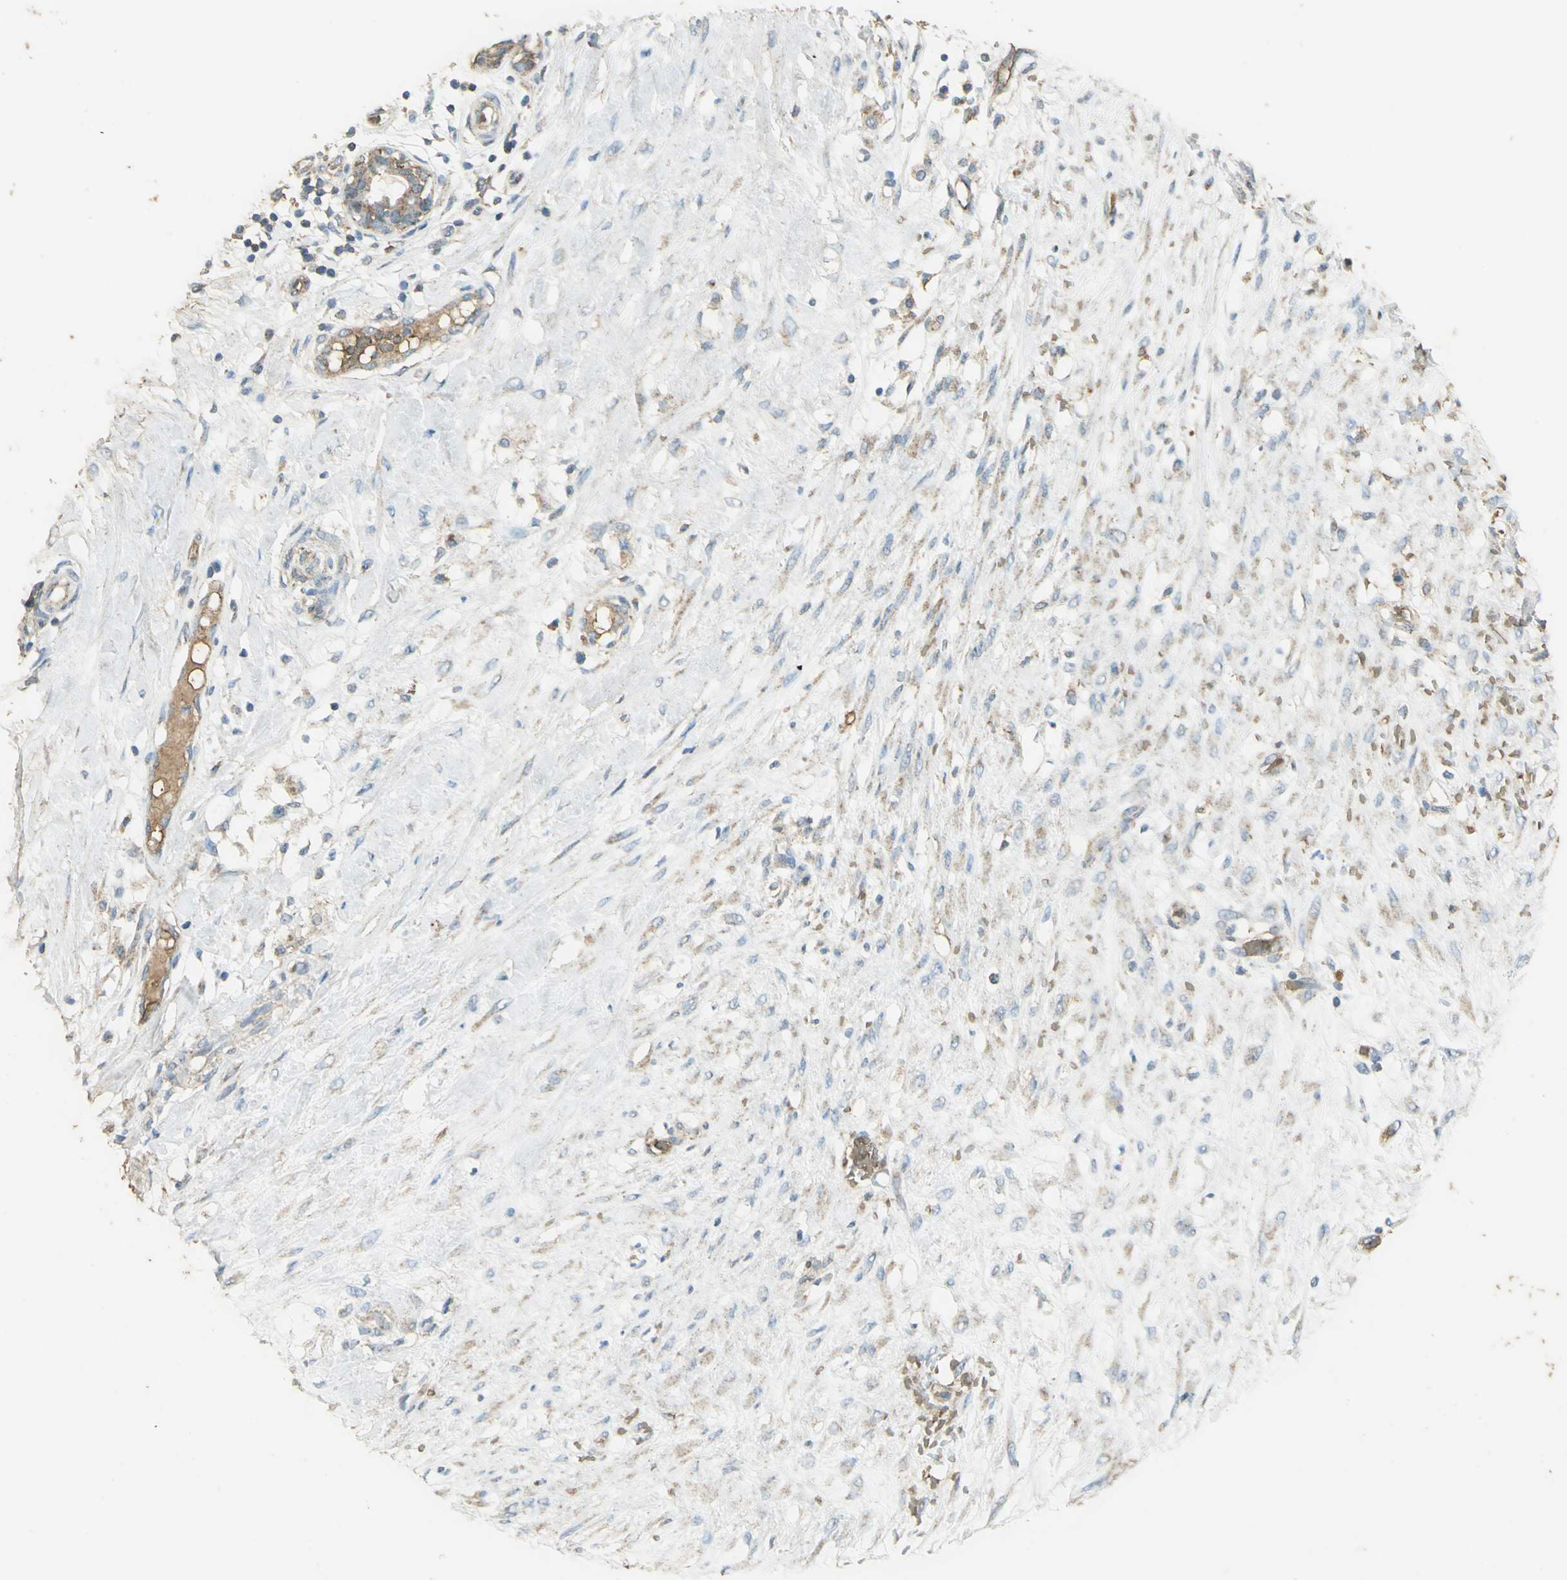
{"staining": {"intensity": "moderate", "quantity": ">75%", "location": "cytoplasmic/membranous"}, "tissue": "breast cancer", "cell_type": "Tumor cells", "image_type": "cancer", "snomed": [{"axis": "morphology", "description": "Duct carcinoma"}, {"axis": "topography", "description": "Breast"}], "caption": "Breast infiltrating ductal carcinoma stained with a brown dye shows moderate cytoplasmic/membranous positive expression in approximately >75% of tumor cells.", "gene": "TRAPPC2", "patient": {"sex": "female", "age": 40}}